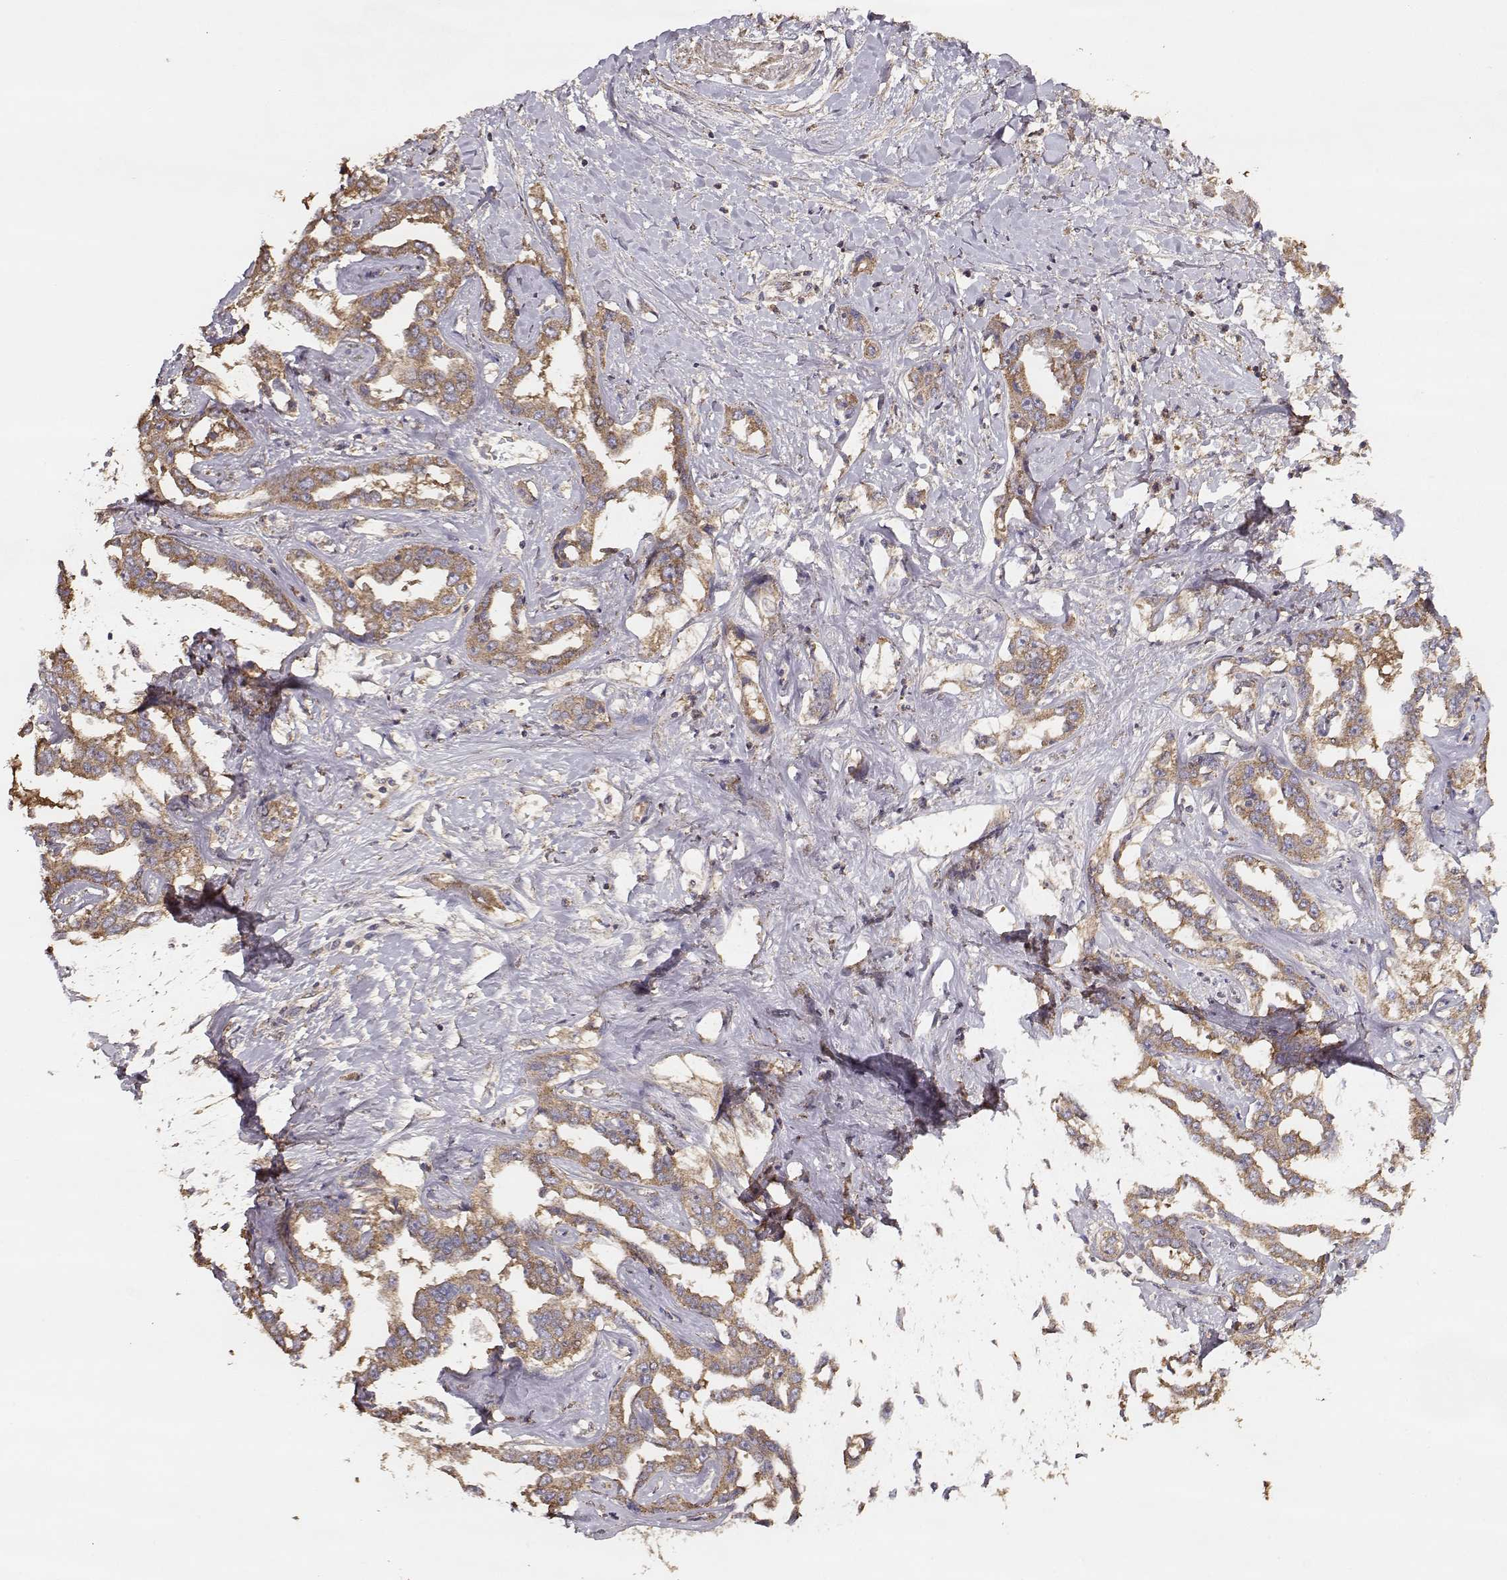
{"staining": {"intensity": "moderate", "quantity": ">75%", "location": "cytoplasmic/membranous"}, "tissue": "liver cancer", "cell_type": "Tumor cells", "image_type": "cancer", "snomed": [{"axis": "morphology", "description": "Cholangiocarcinoma"}, {"axis": "topography", "description": "Liver"}], "caption": "Liver cholangiocarcinoma stained with a protein marker exhibits moderate staining in tumor cells.", "gene": "TARS3", "patient": {"sex": "male", "age": 59}}